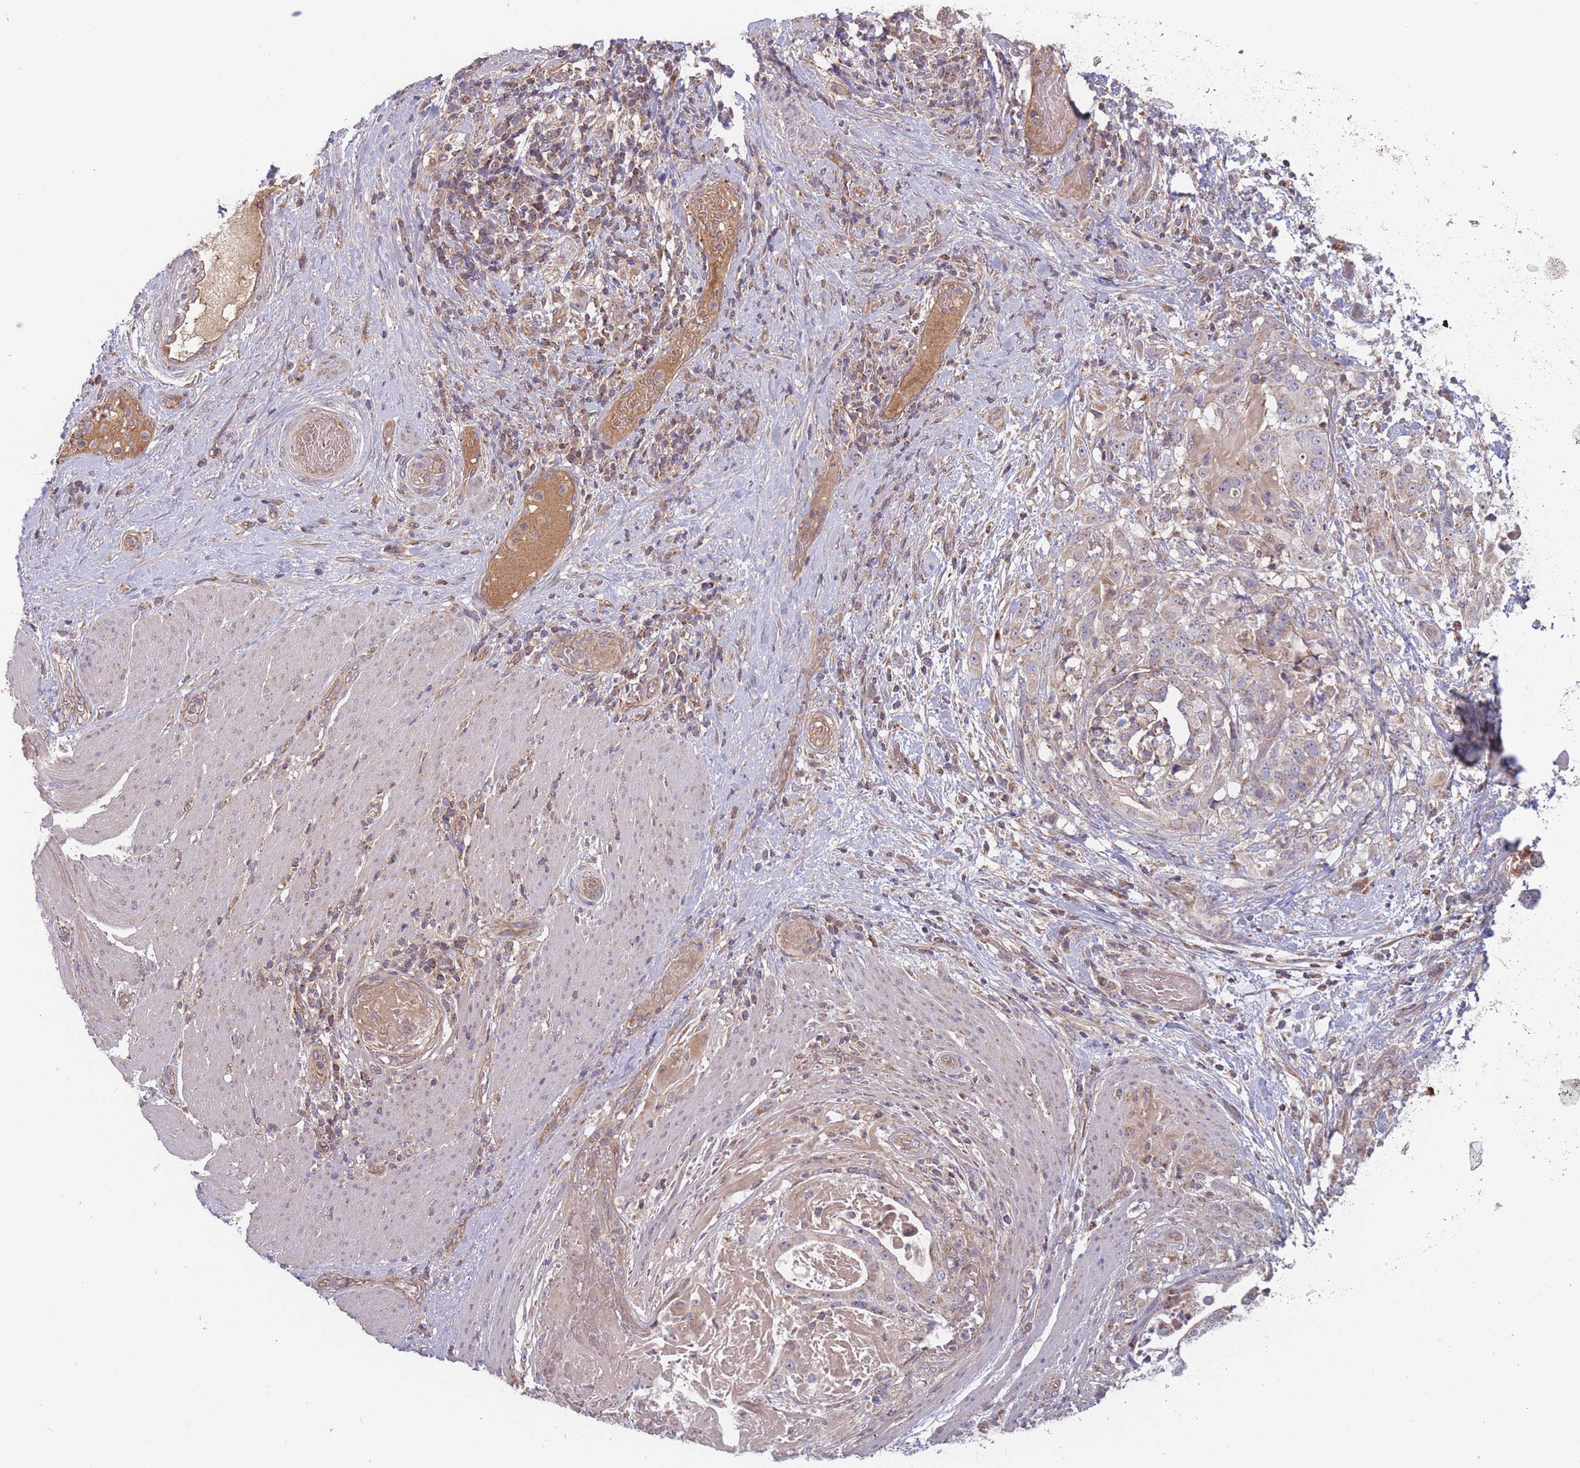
{"staining": {"intensity": "weak", "quantity": "25%-75%", "location": "cytoplasmic/membranous"}, "tissue": "stomach cancer", "cell_type": "Tumor cells", "image_type": "cancer", "snomed": [{"axis": "morphology", "description": "Adenocarcinoma, NOS"}, {"axis": "topography", "description": "Stomach"}], "caption": "Immunohistochemistry photomicrograph of neoplastic tissue: stomach cancer (adenocarcinoma) stained using immunohistochemistry demonstrates low levels of weak protein expression localized specifically in the cytoplasmic/membranous of tumor cells, appearing as a cytoplasmic/membranous brown color.", "gene": "ATP5MG", "patient": {"sex": "male", "age": 48}}